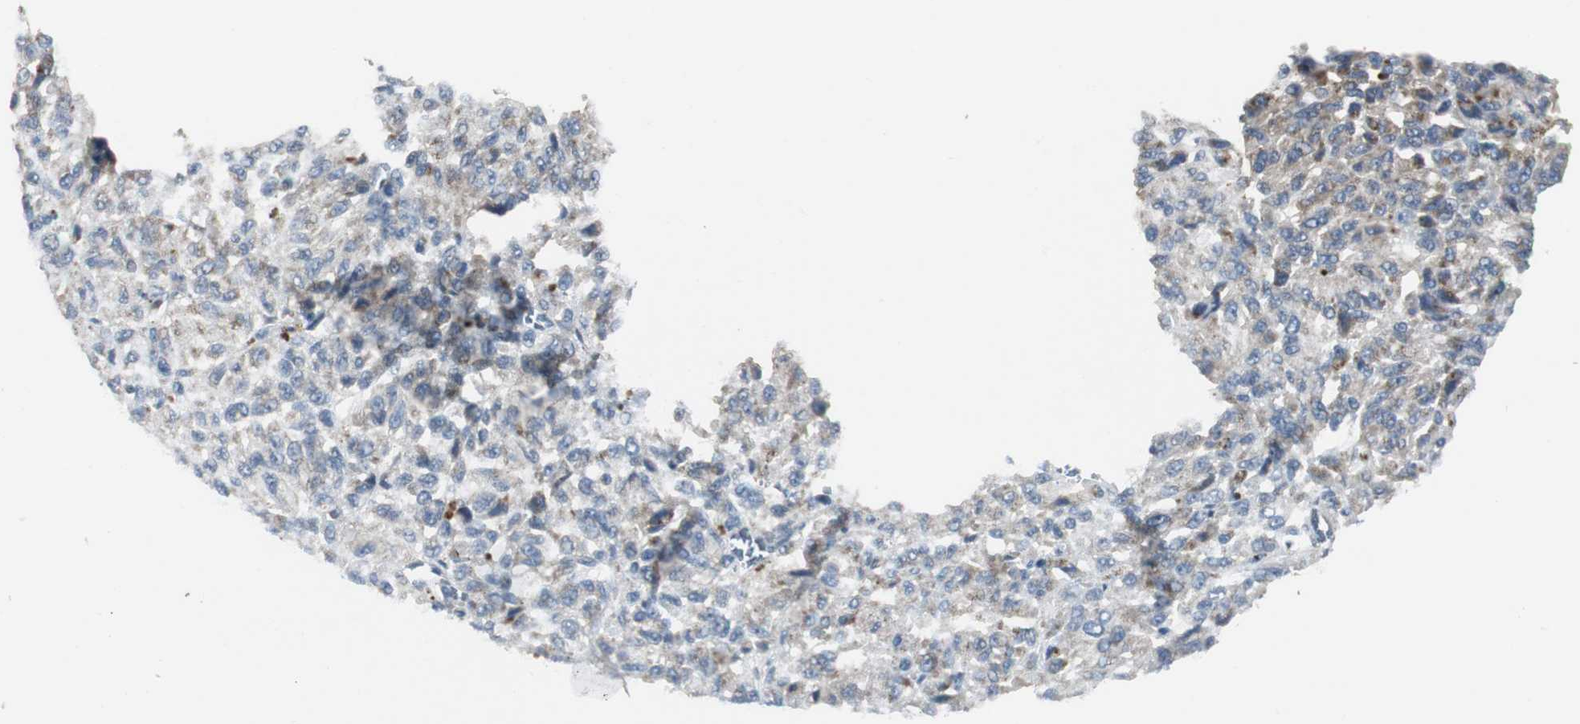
{"staining": {"intensity": "weak", "quantity": ">75%", "location": "cytoplasmic/membranous"}, "tissue": "melanoma", "cell_type": "Tumor cells", "image_type": "cancer", "snomed": [{"axis": "morphology", "description": "Malignant melanoma, Metastatic site"}, {"axis": "topography", "description": "Lung"}], "caption": "Immunohistochemical staining of malignant melanoma (metastatic site) demonstrates low levels of weak cytoplasmic/membranous expression in approximately >75% of tumor cells. (brown staining indicates protein expression, while blue staining denotes nuclei).", "gene": "MYT1", "patient": {"sex": "male", "age": 64}}